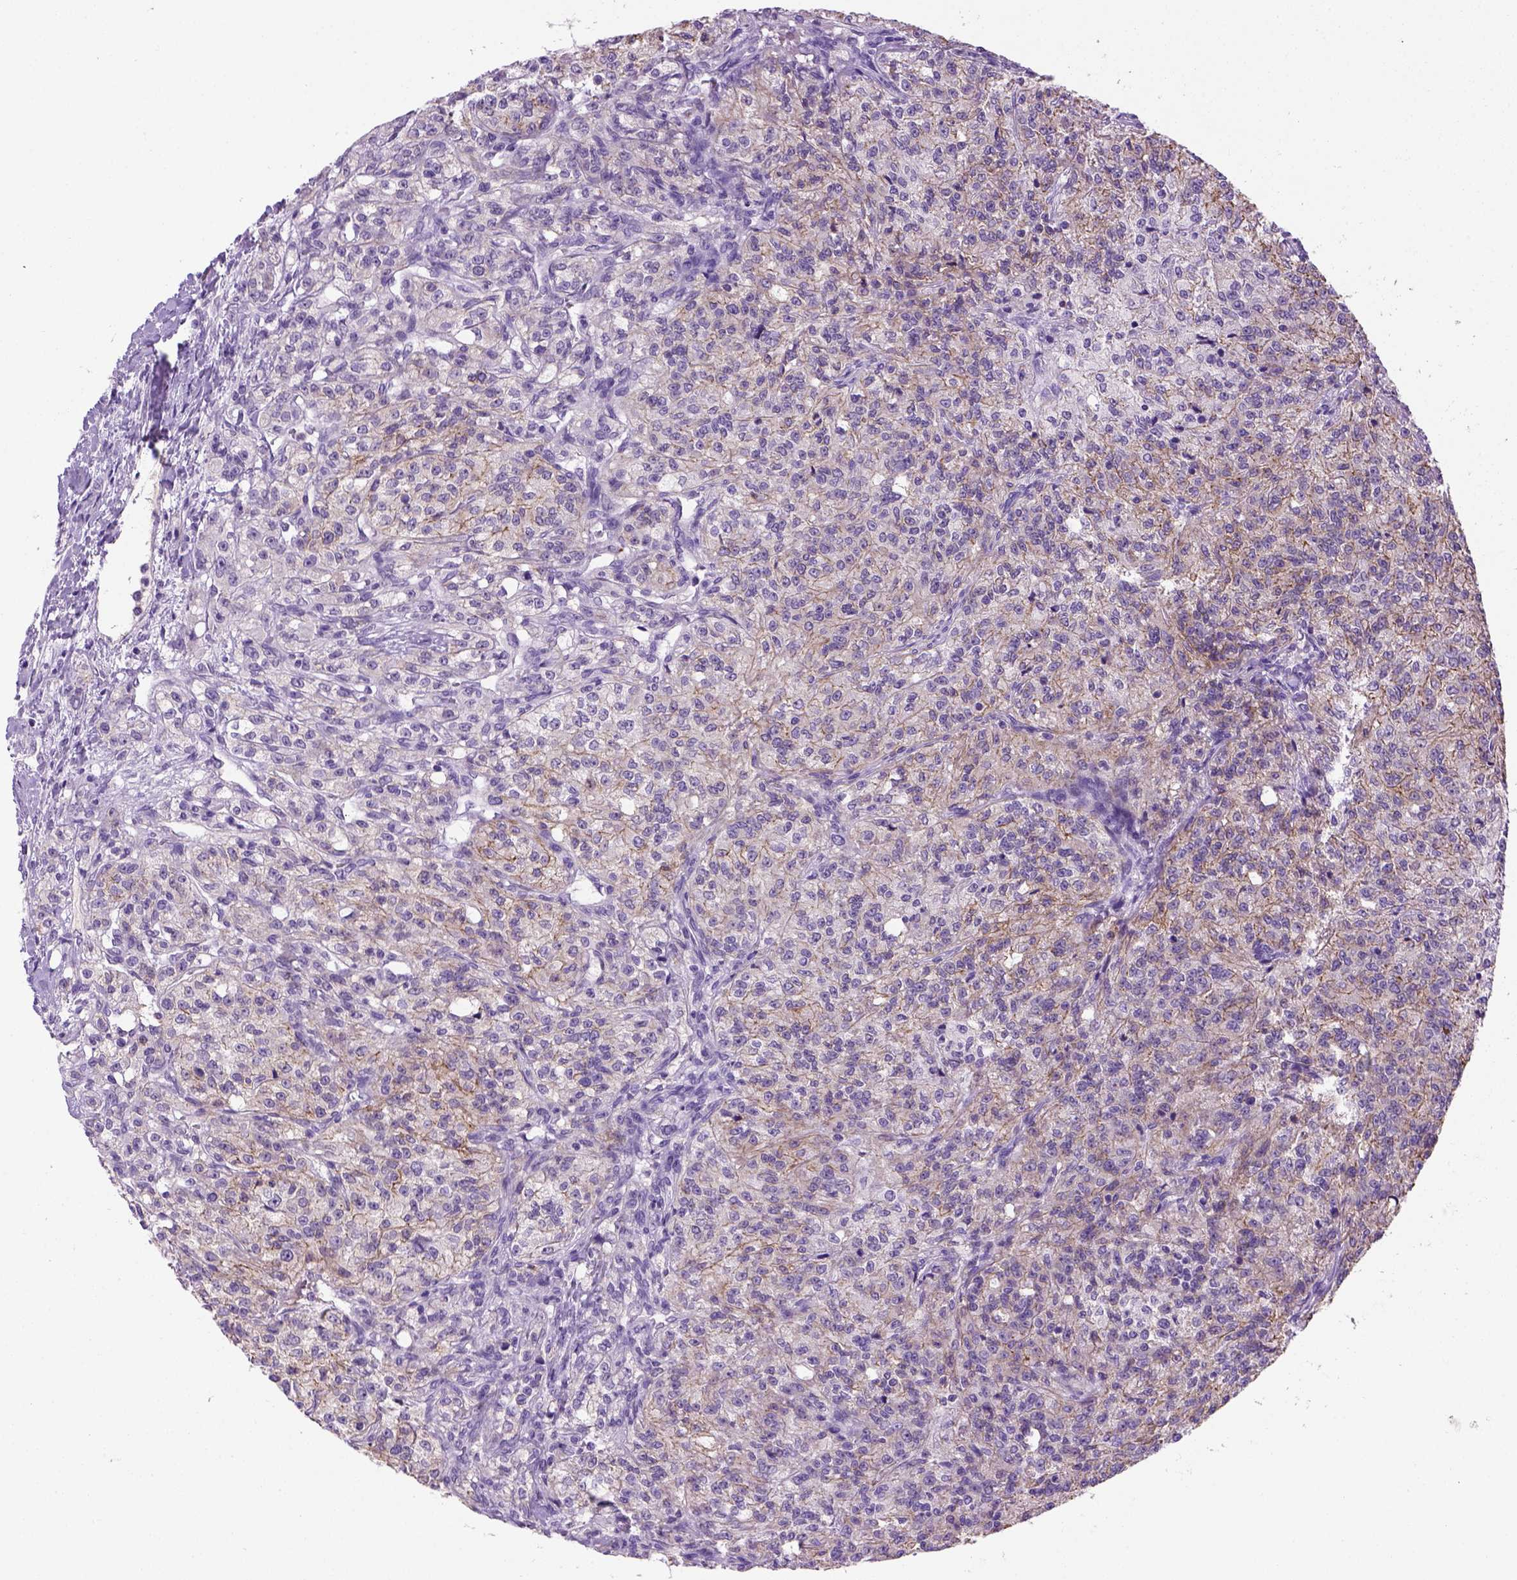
{"staining": {"intensity": "weak", "quantity": "25%-75%", "location": "cytoplasmic/membranous"}, "tissue": "renal cancer", "cell_type": "Tumor cells", "image_type": "cancer", "snomed": [{"axis": "morphology", "description": "Adenocarcinoma, NOS"}, {"axis": "topography", "description": "Kidney"}], "caption": "An image of renal adenocarcinoma stained for a protein exhibits weak cytoplasmic/membranous brown staining in tumor cells. (brown staining indicates protein expression, while blue staining denotes nuclei).", "gene": "CDH1", "patient": {"sex": "female", "age": 63}}